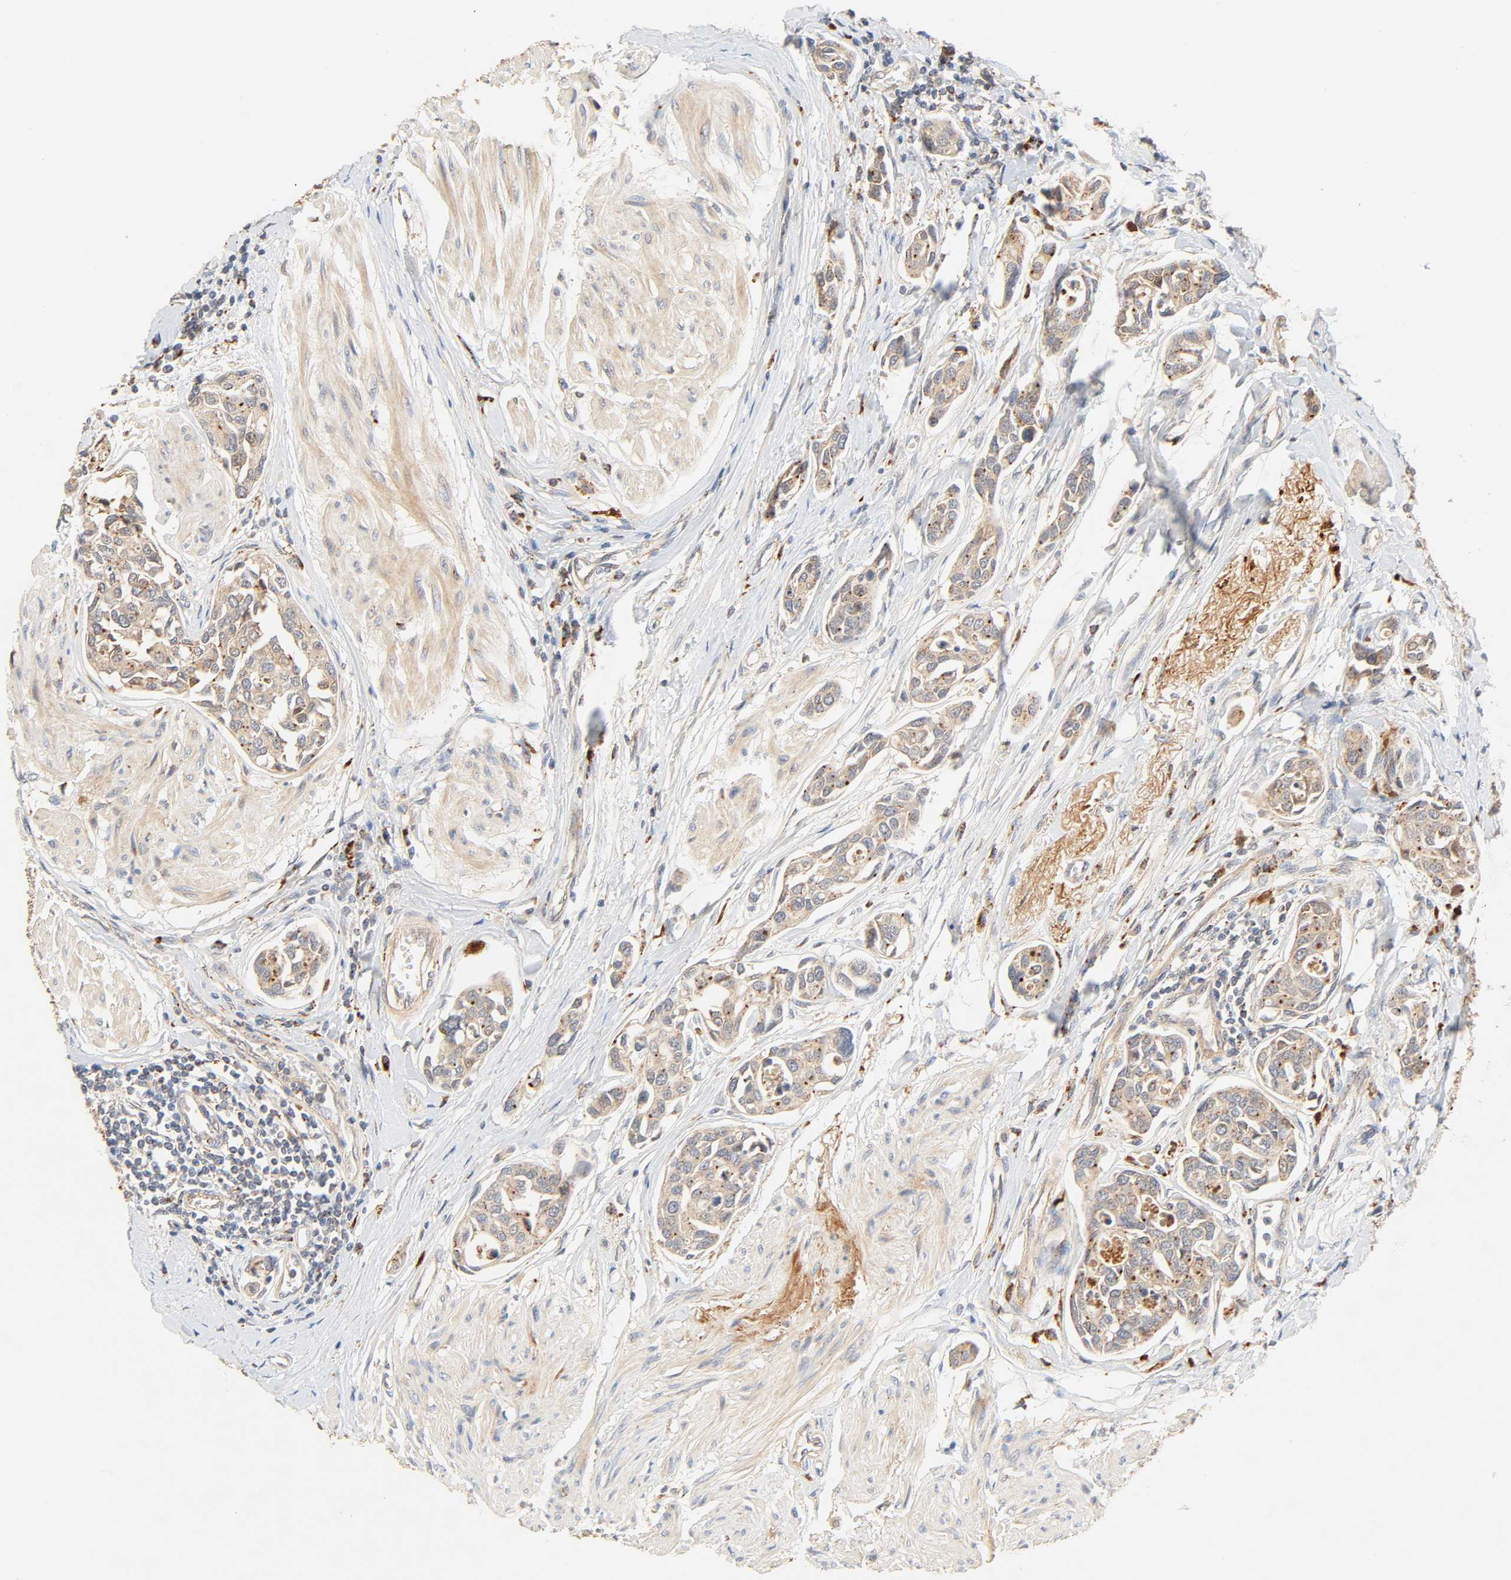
{"staining": {"intensity": "weak", "quantity": ">75%", "location": "cytoplasmic/membranous"}, "tissue": "urothelial cancer", "cell_type": "Tumor cells", "image_type": "cancer", "snomed": [{"axis": "morphology", "description": "Urothelial carcinoma, High grade"}, {"axis": "topography", "description": "Urinary bladder"}], "caption": "Tumor cells demonstrate low levels of weak cytoplasmic/membranous positivity in approximately >75% of cells in urothelial cancer.", "gene": "MAPK6", "patient": {"sex": "male", "age": 78}}